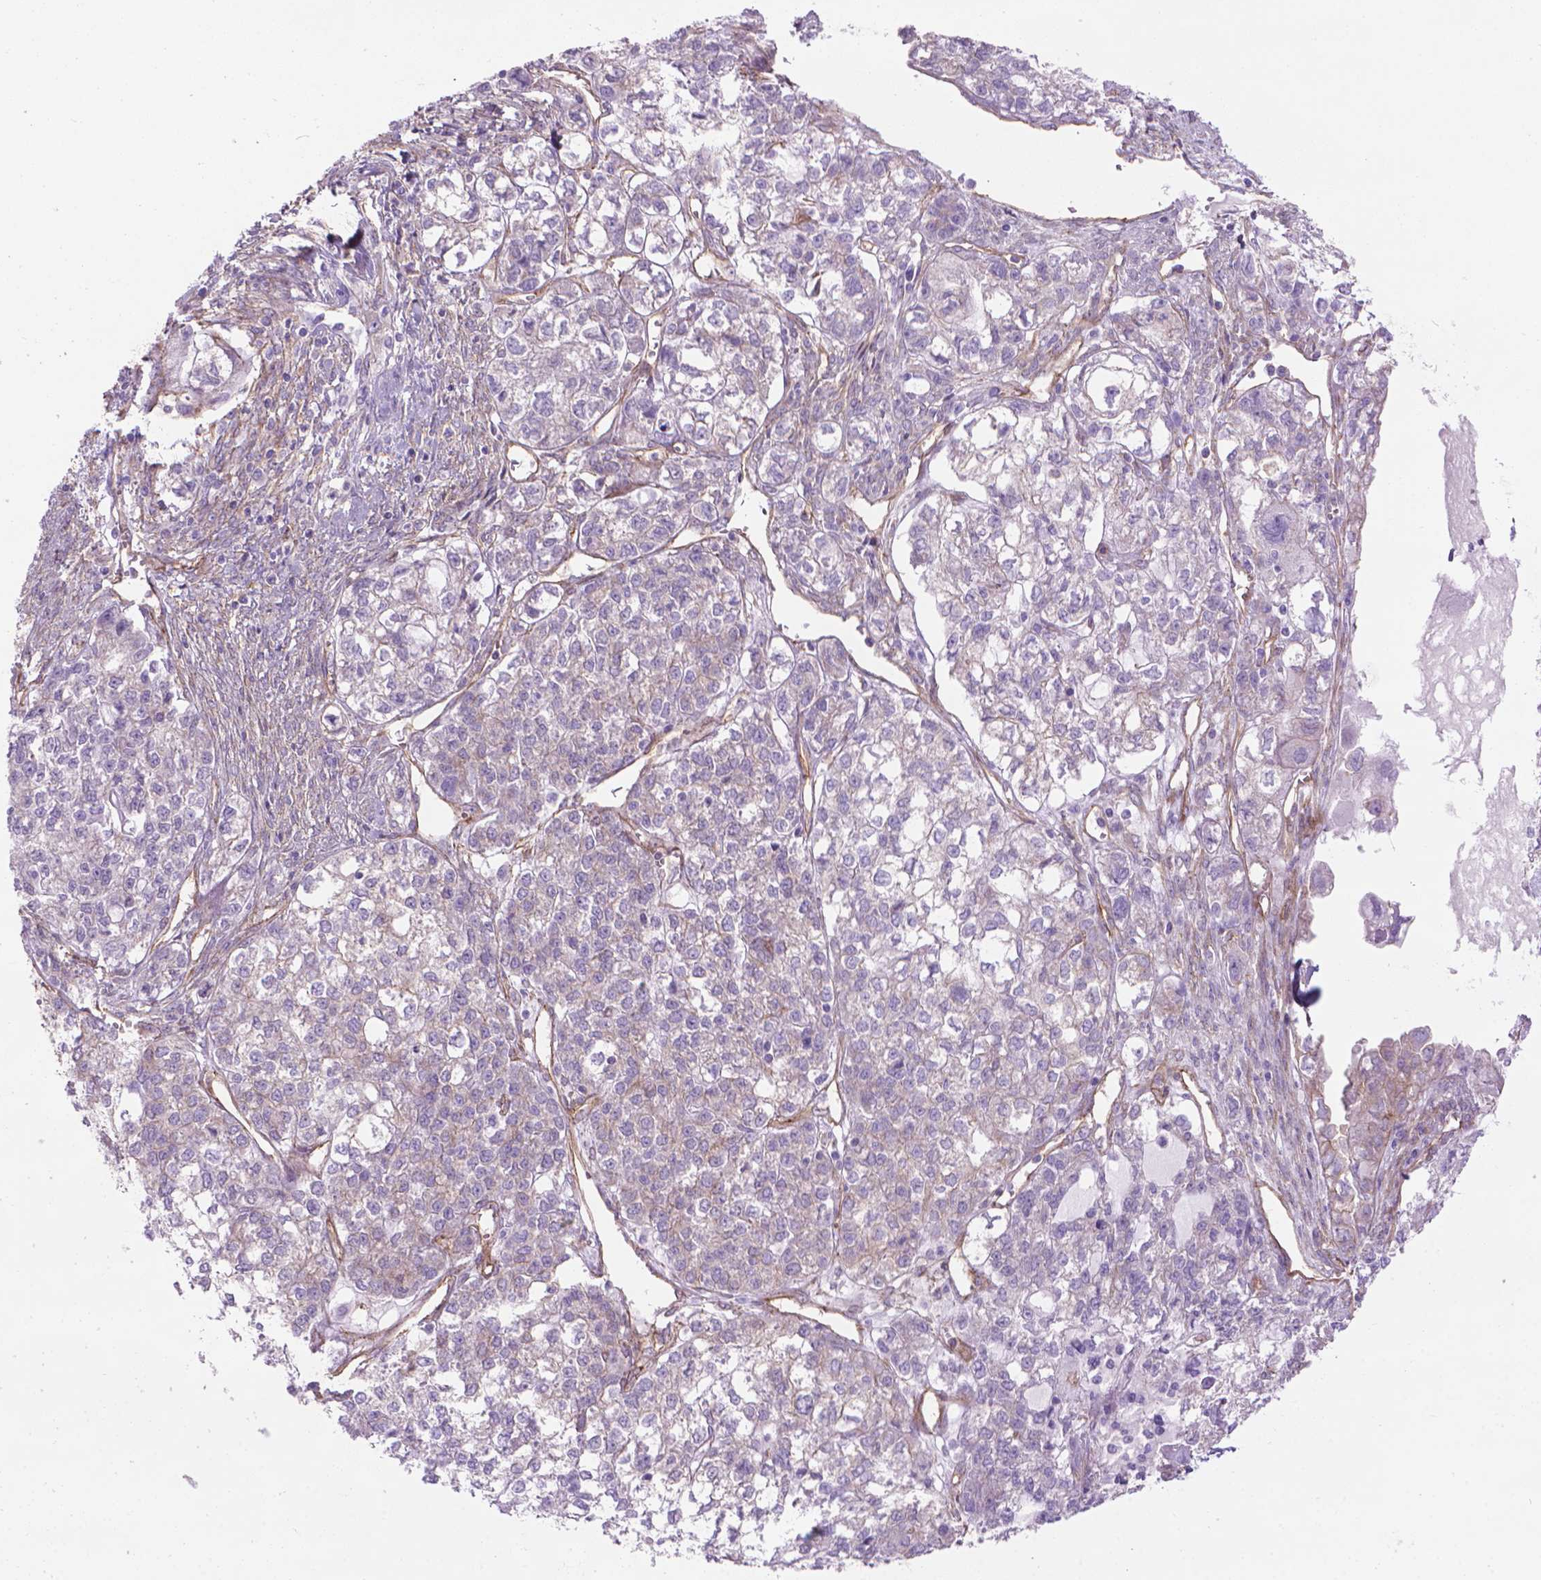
{"staining": {"intensity": "negative", "quantity": "none", "location": "none"}, "tissue": "ovarian cancer", "cell_type": "Tumor cells", "image_type": "cancer", "snomed": [{"axis": "morphology", "description": "Carcinoma, endometroid"}, {"axis": "topography", "description": "Ovary"}], "caption": "Ovarian cancer was stained to show a protein in brown. There is no significant positivity in tumor cells.", "gene": "TENT5A", "patient": {"sex": "female", "age": 64}}